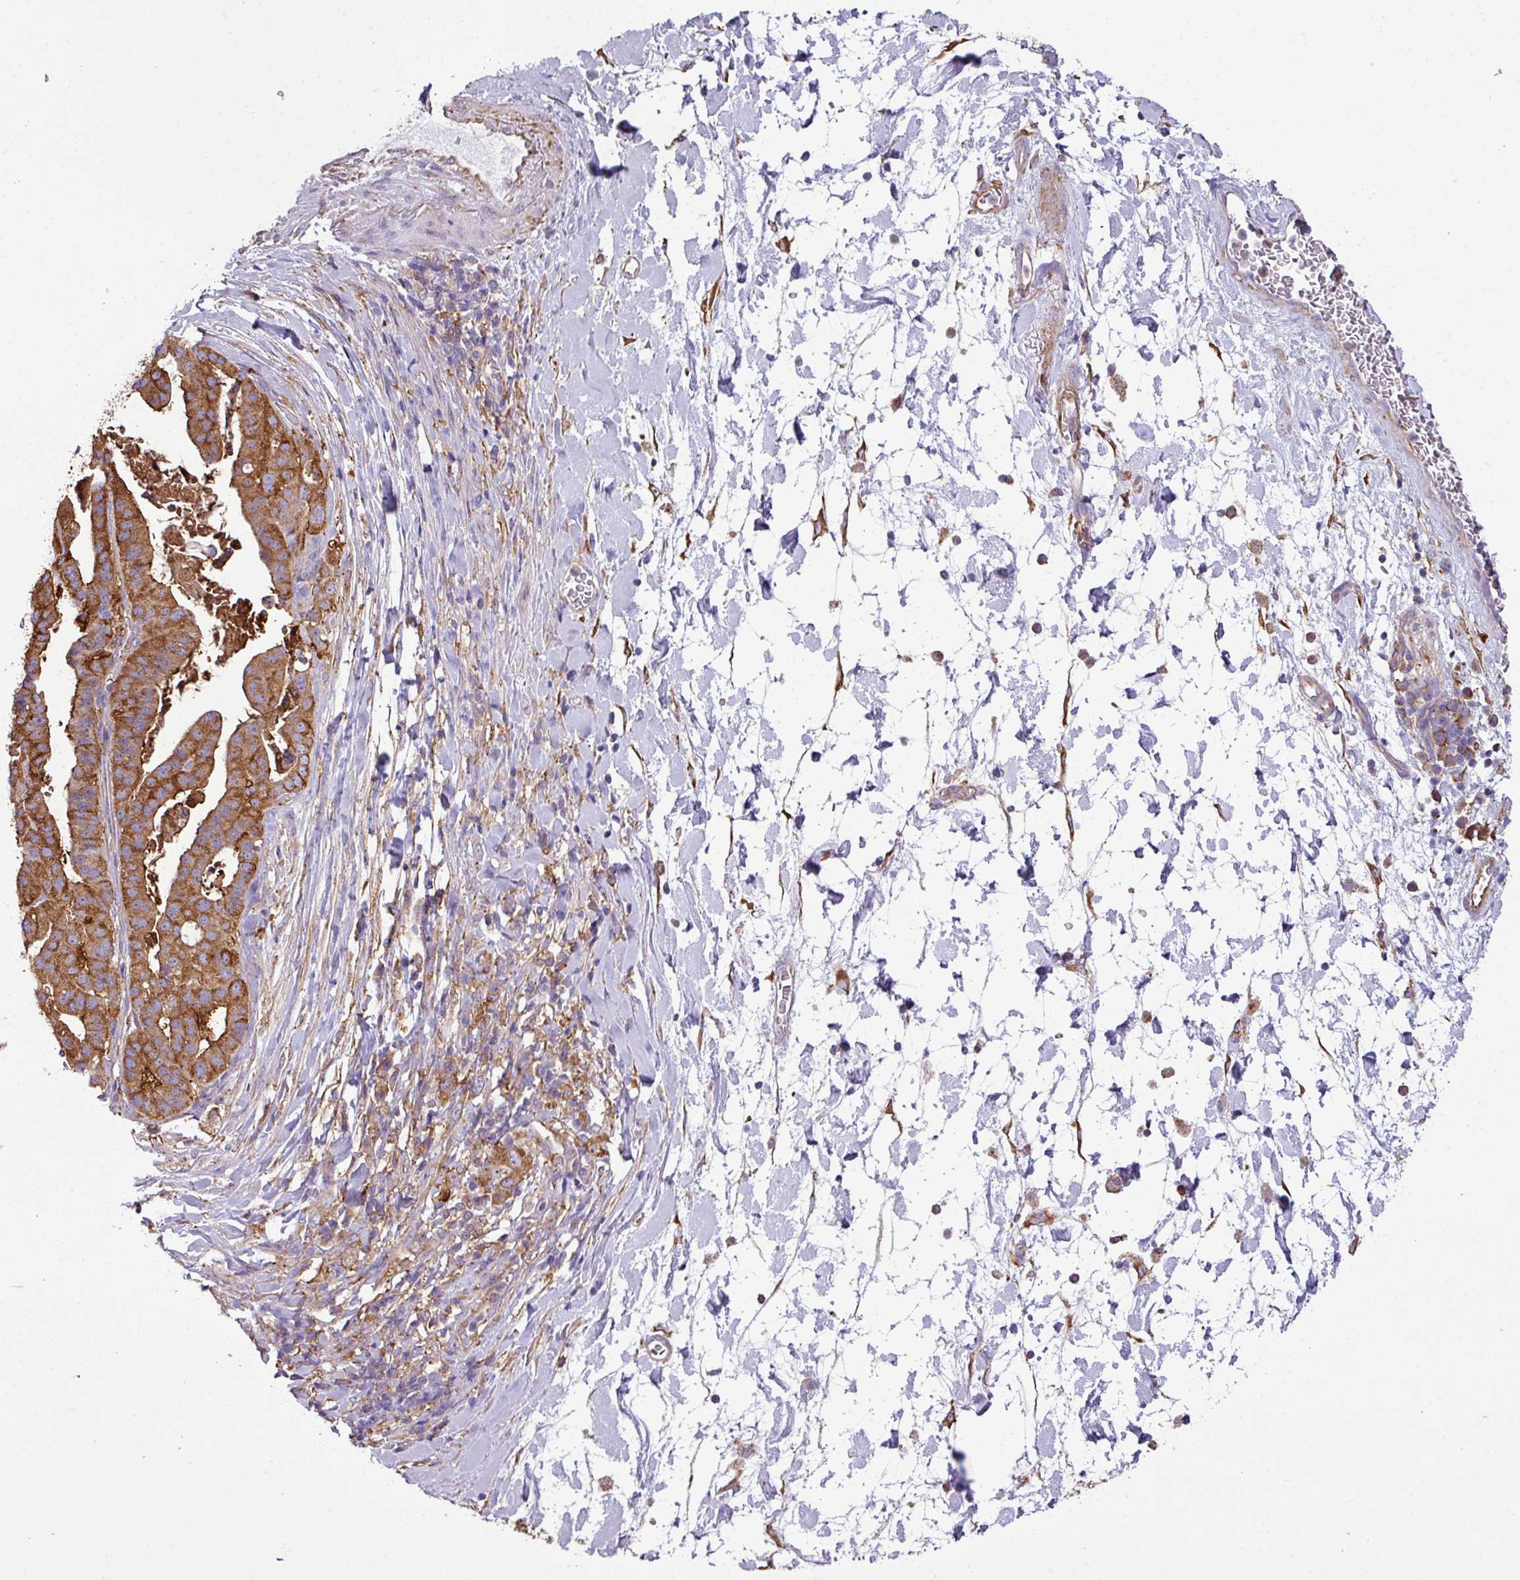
{"staining": {"intensity": "moderate", "quantity": ">75%", "location": "cytoplasmic/membranous"}, "tissue": "stomach cancer", "cell_type": "Tumor cells", "image_type": "cancer", "snomed": [{"axis": "morphology", "description": "Adenocarcinoma, NOS"}, {"axis": "topography", "description": "Stomach"}], "caption": "Human stomach adenocarcinoma stained with a protein marker exhibits moderate staining in tumor cells.", "gene": "XNDC1N", "patient": {"sex": "male", "age": 48}}